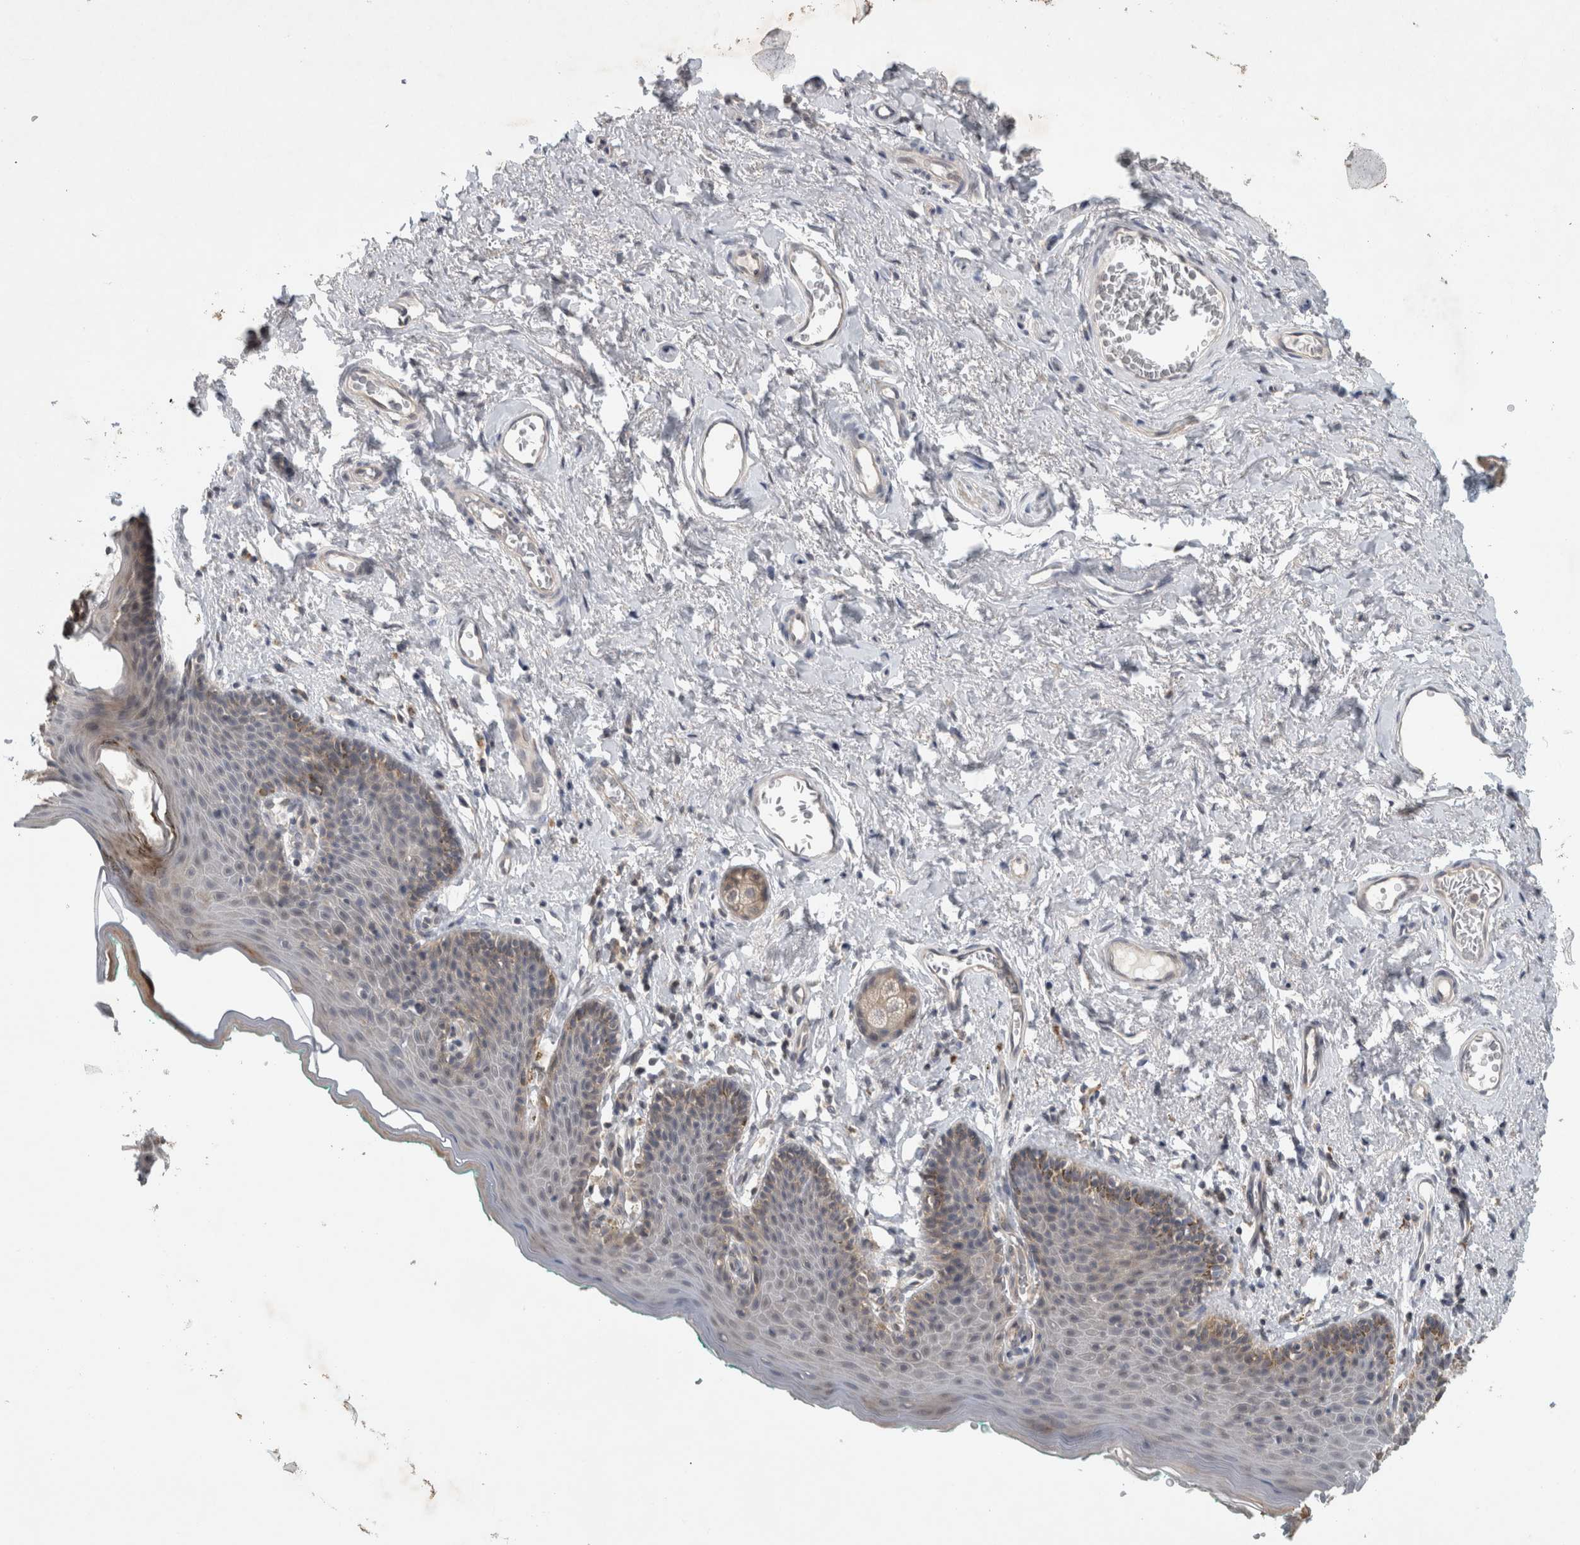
{"staining": {"intensity": "moderate", "quantity": "<25%", "location": "cytoplasmic/membranous"}, "tissue": "skin", "cell_type": "Epidermal cells", "image_type": "normal", "snomed": [{"axis": "morphology", "description": "Normal tissue, NOS"}, {"axis": "topography", "description": "Vulva"}], "caption": "A brown stain labels moderate cytoplasmic/membranous staining of a protein in epidermal cells of benign skin.", "gene": "AASDHPPT", "patient": {"sex": "female", "age": 66}}